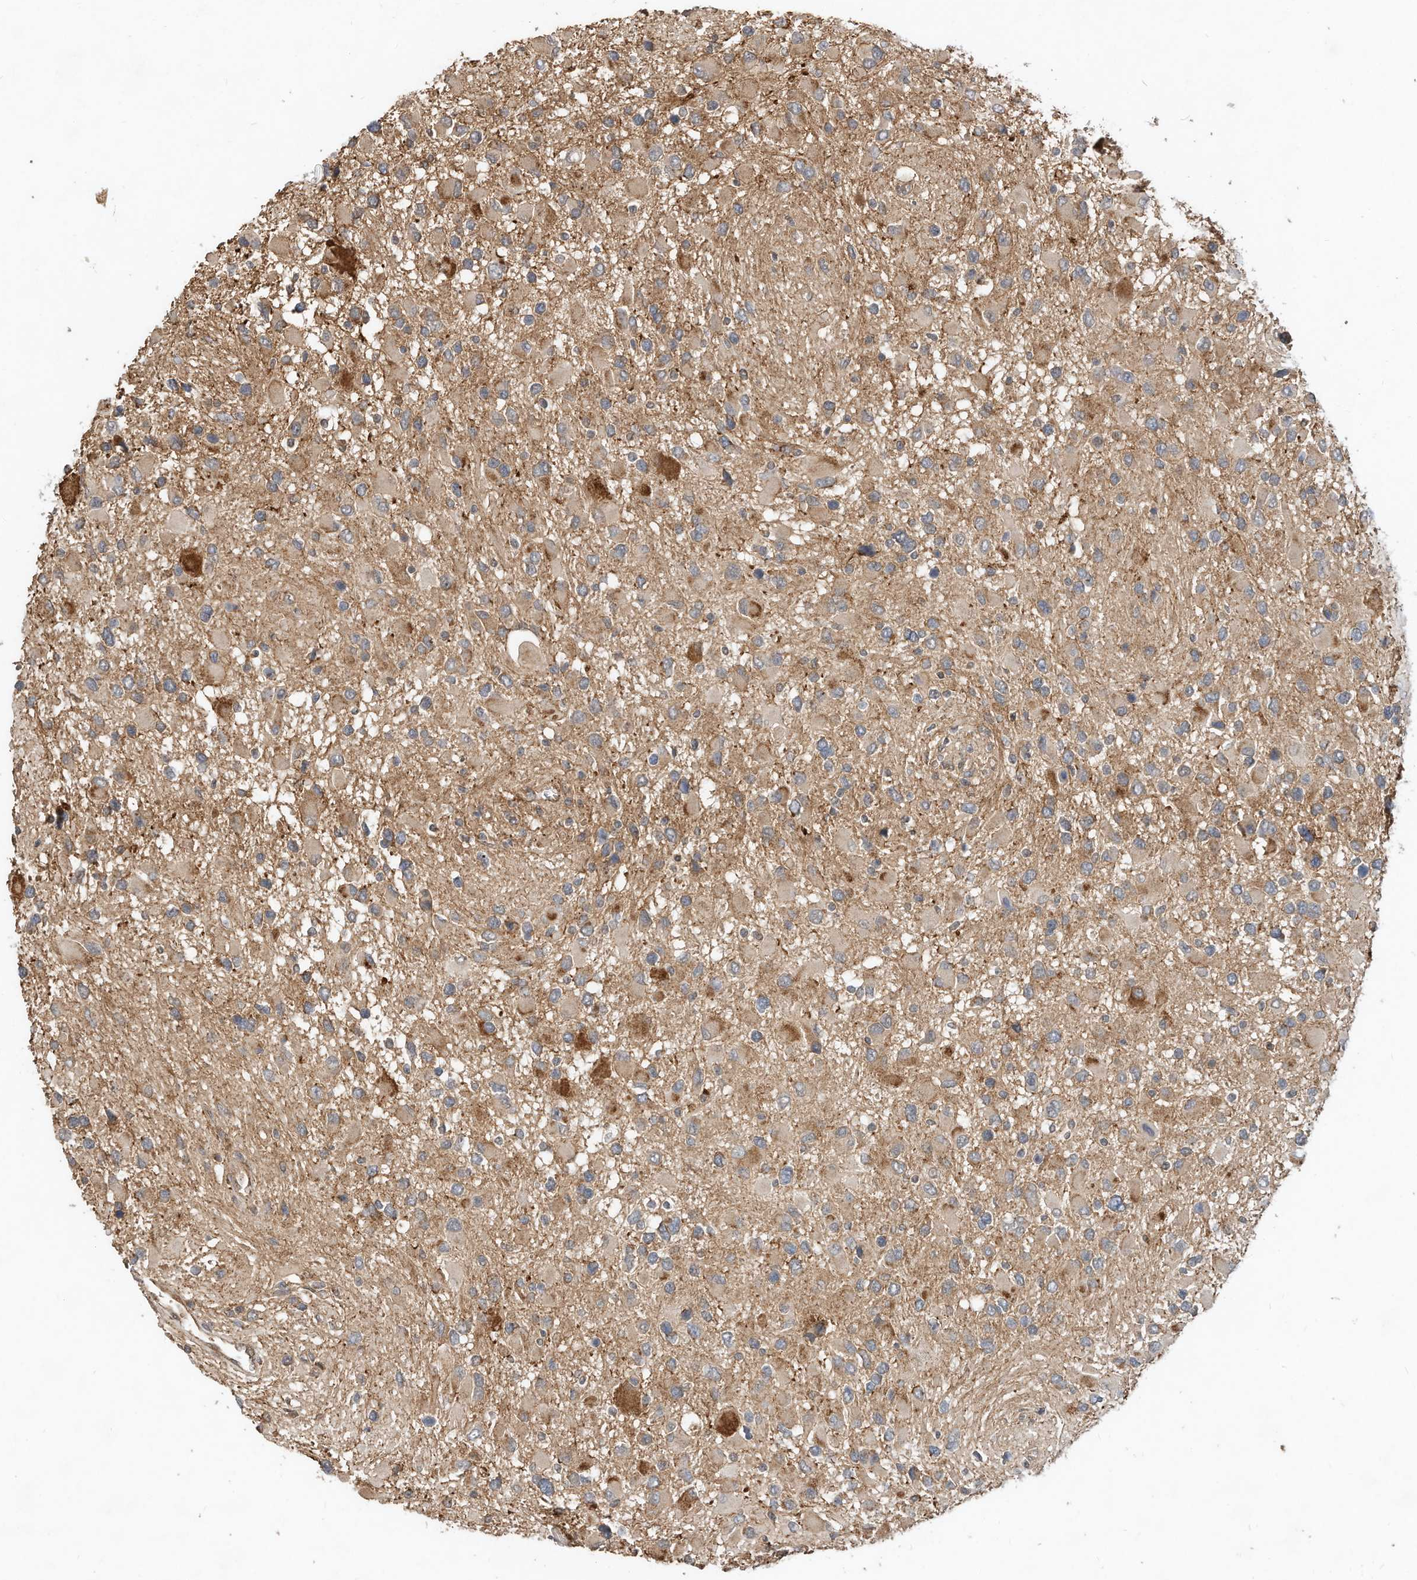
{"staining": {"intensity": "weak", "quantity": ">75%", "location": "cytoplasmic/membranous"}, "tissue": "glioma", "cell_type": "Tumor cells", "image_type": "cancer", "snomed": [{"axis": "morphology", "description": "Glioma, malignant, High grade"}, {"axis": "topography", "description": "Brain"}], "caption": "Protein analysis of high-grade glioma (malignant) tissue exhibits weak cytoplasmic/membranous staining in about >75% of tumor cells. Using DAB (3,3'-diaminobenzidine) (brown) and hematoxylin (blue) stains, captured at high magnification using brightfield microscopy.", "gene": "CPAMD8", "patient": {"sex": "male", "age": 53}}